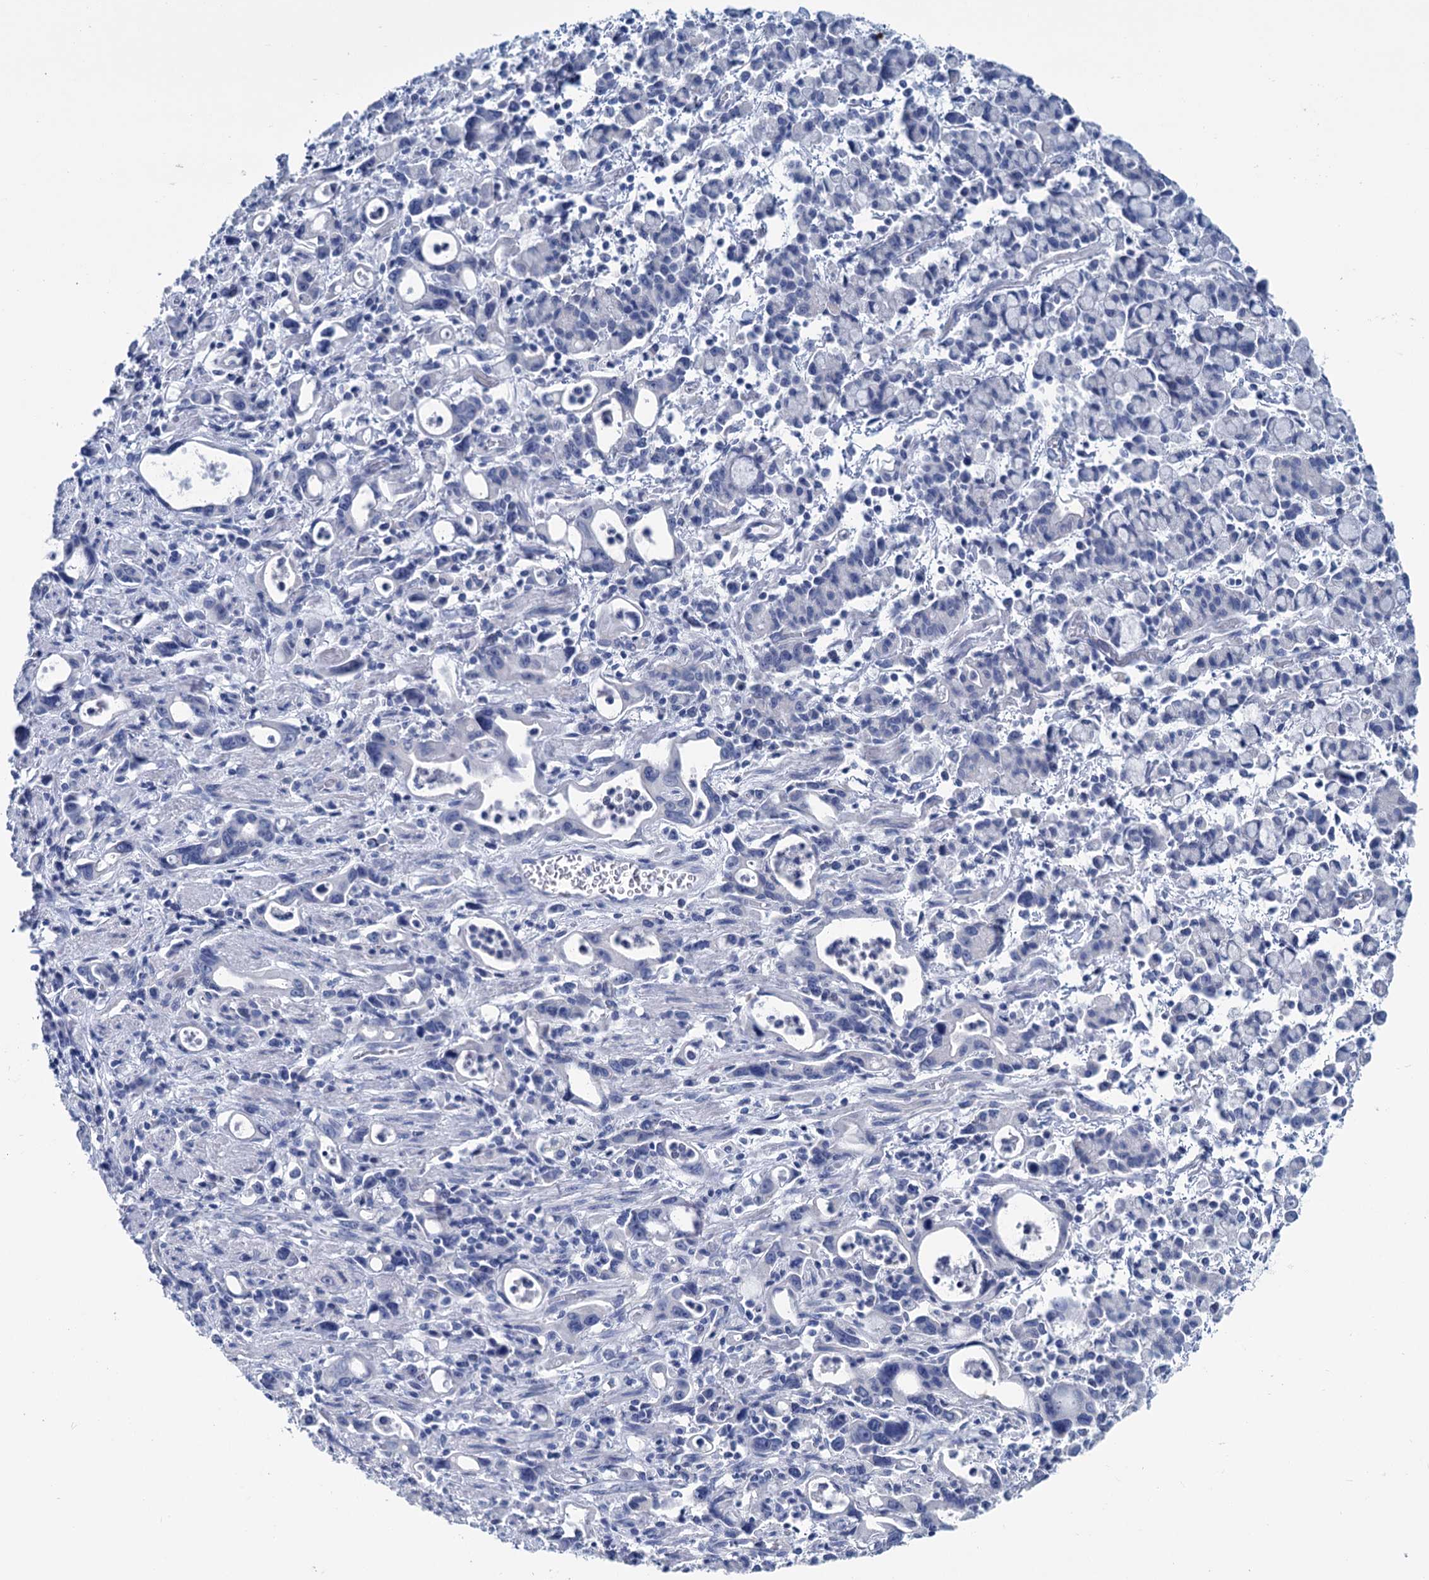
{"staining": {"intensity": "negative", "quantity": "none", "location": "none"}, "tissue": "stomach cancer", "cell_type": "Tumor cells", "image_type": "cancer", "snomed": [{"axis": "morphology", "description": "Adenocarcinoma, NOS"}, {"axis": "topography", "description": "Stomach, lower"}], "caption": "Tumor cells are negative for brown protein staining in stomach cancer (adenocarcinoma).", "gene": "MYOZ3", "patient": {"sex": "female", "age": 43}}